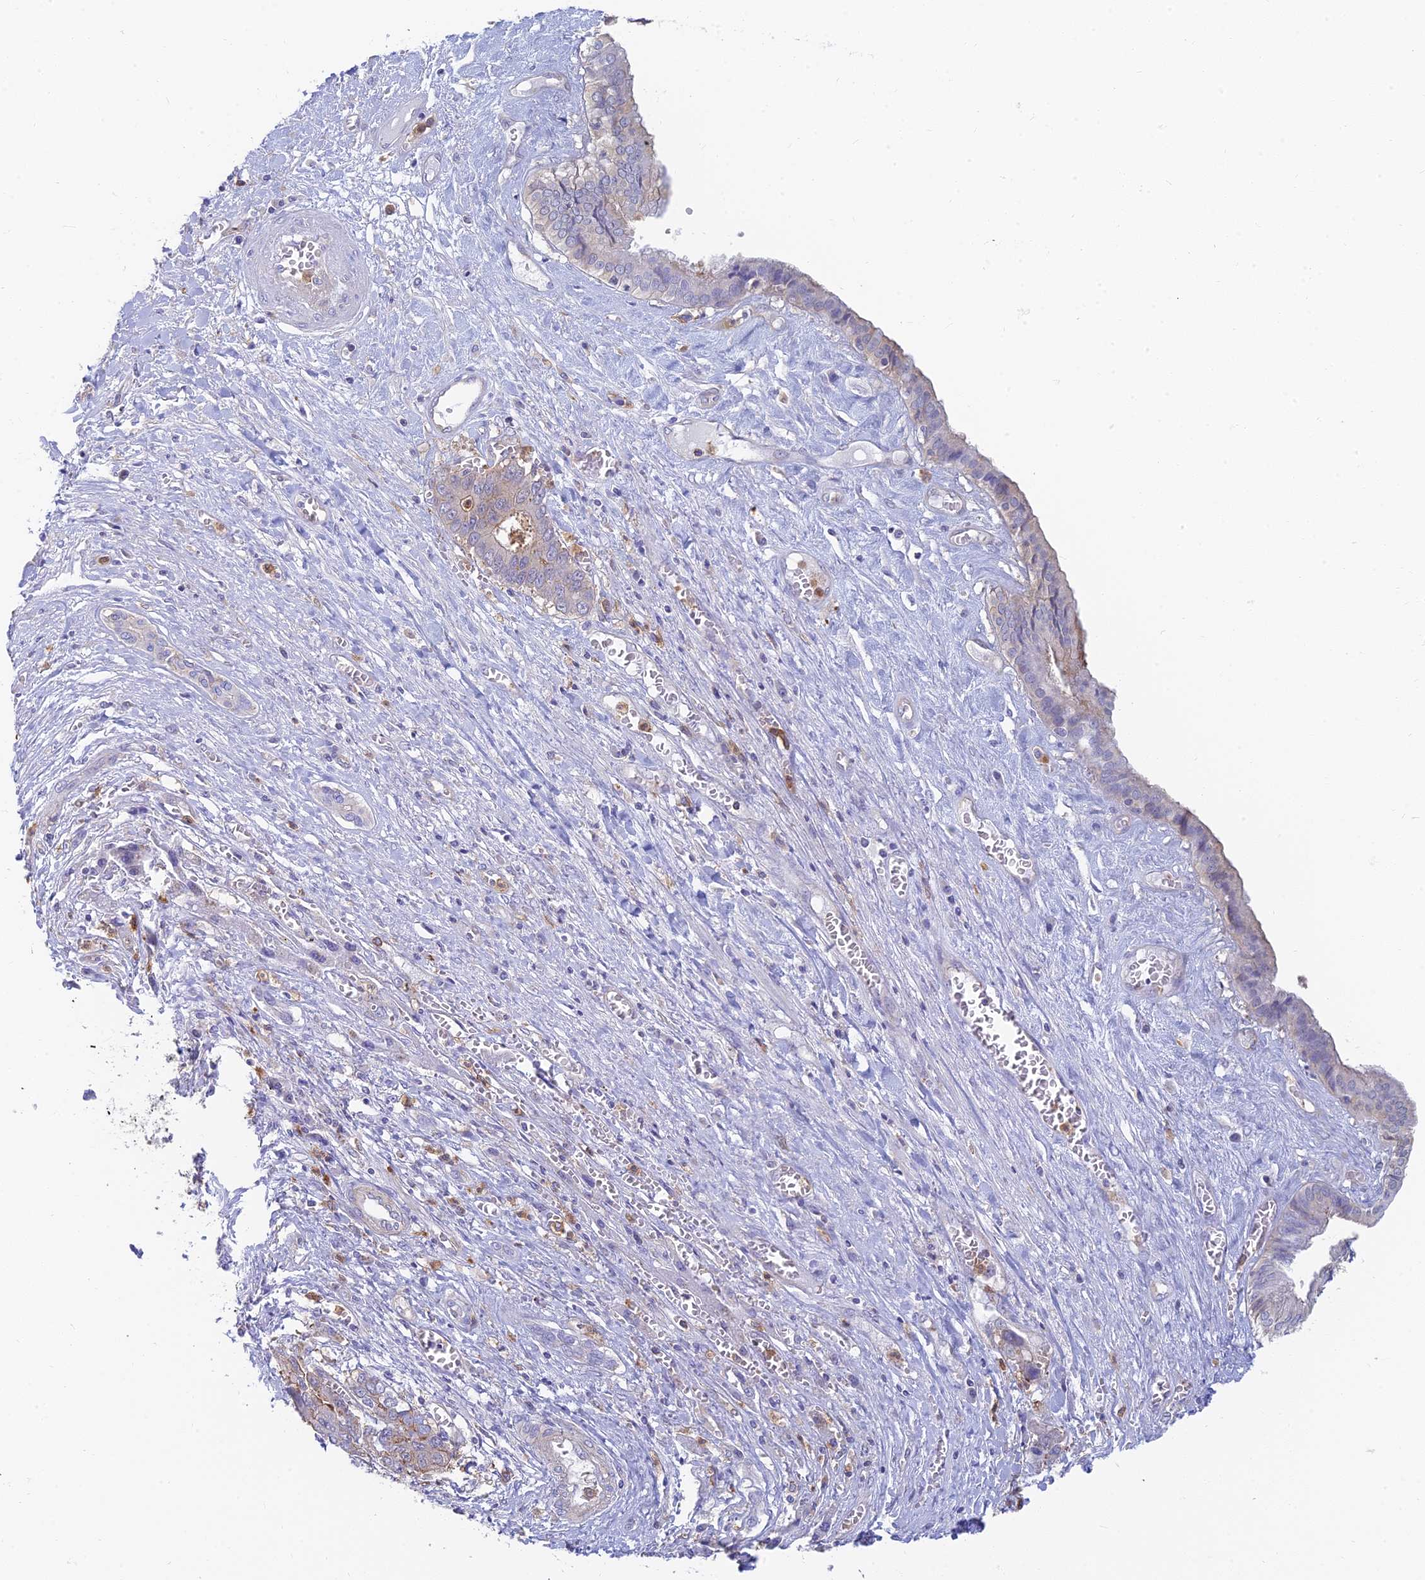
{"staining": {"intensity": "negative", "quantity": "none", "location": "none"}, "tissue": "liver cancer", "cell_type": "Tumor cells", "image_type": "cancer", "snomed": [{"axis": "morphology", "description": "Cholangiocarcinoma"}, {"axis": "topography", "description": "Liver"}], "caption": "Immunohistochemical staining of cholangiocarcinoma (liver) shows no significant expression in tumor cells.", "gene": "STRN4", "patient": {"sex": "male", "age": 67}}